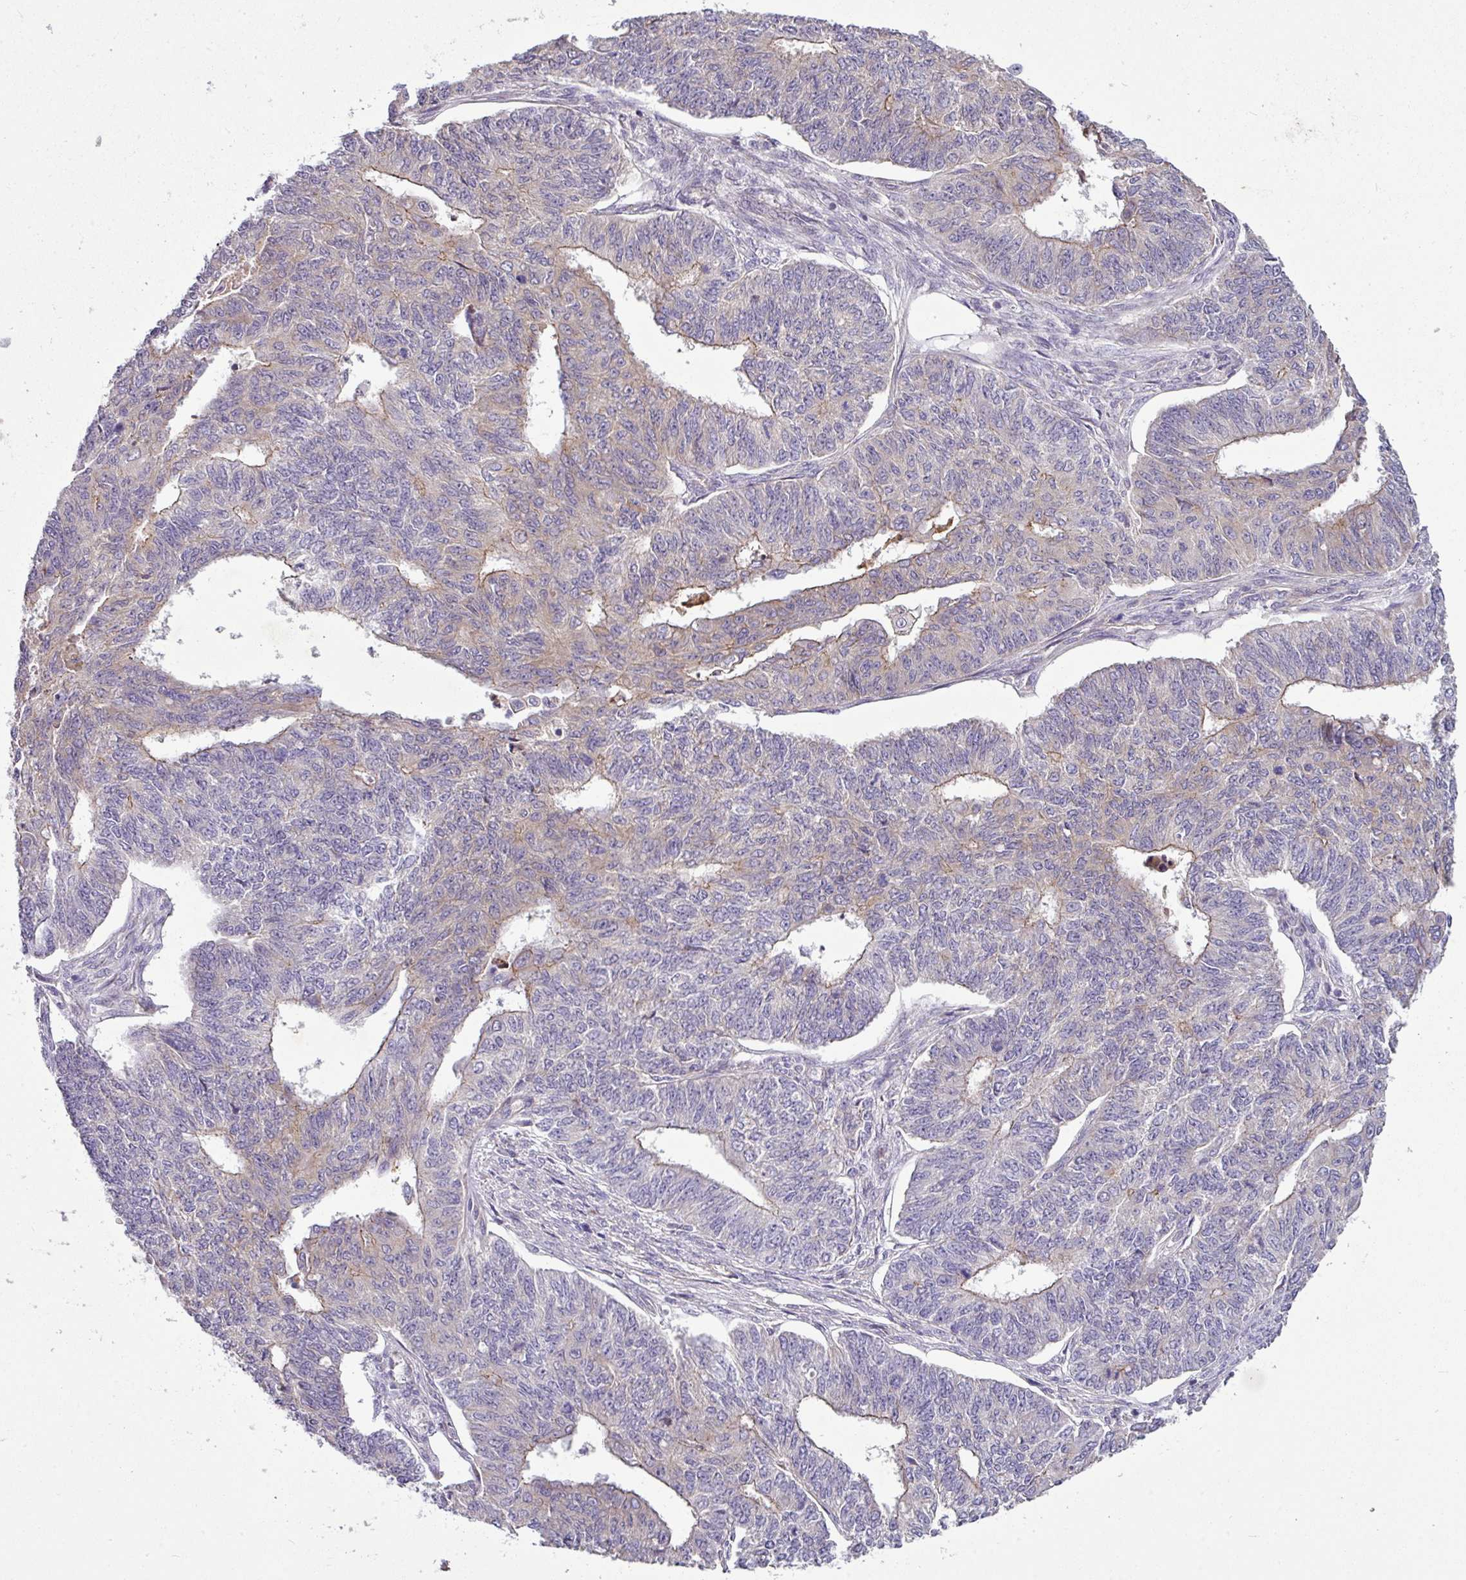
{"staining": {"intensity": "moderate", "quantity": "<25%", "location": "cytoplasmic/membranous"}, "tissue": "endometrial cancer", "cell_type": "Tumor cells", "image_type": "cancer", "snomed": [{"axis": "morphology", "description": "Adenocarcinoma, NOS"}, {"axis": "topography", "description": "Endometrium"}], "caption": "The micrograph exhibits immunohistochemical staining of endometrial cancer. There is moderate cytoplasmic/membranous expression is seen in approximately <25% of tumor cells.", "gene": "GAN", "patient": {"sex": "female", "age": 32}}